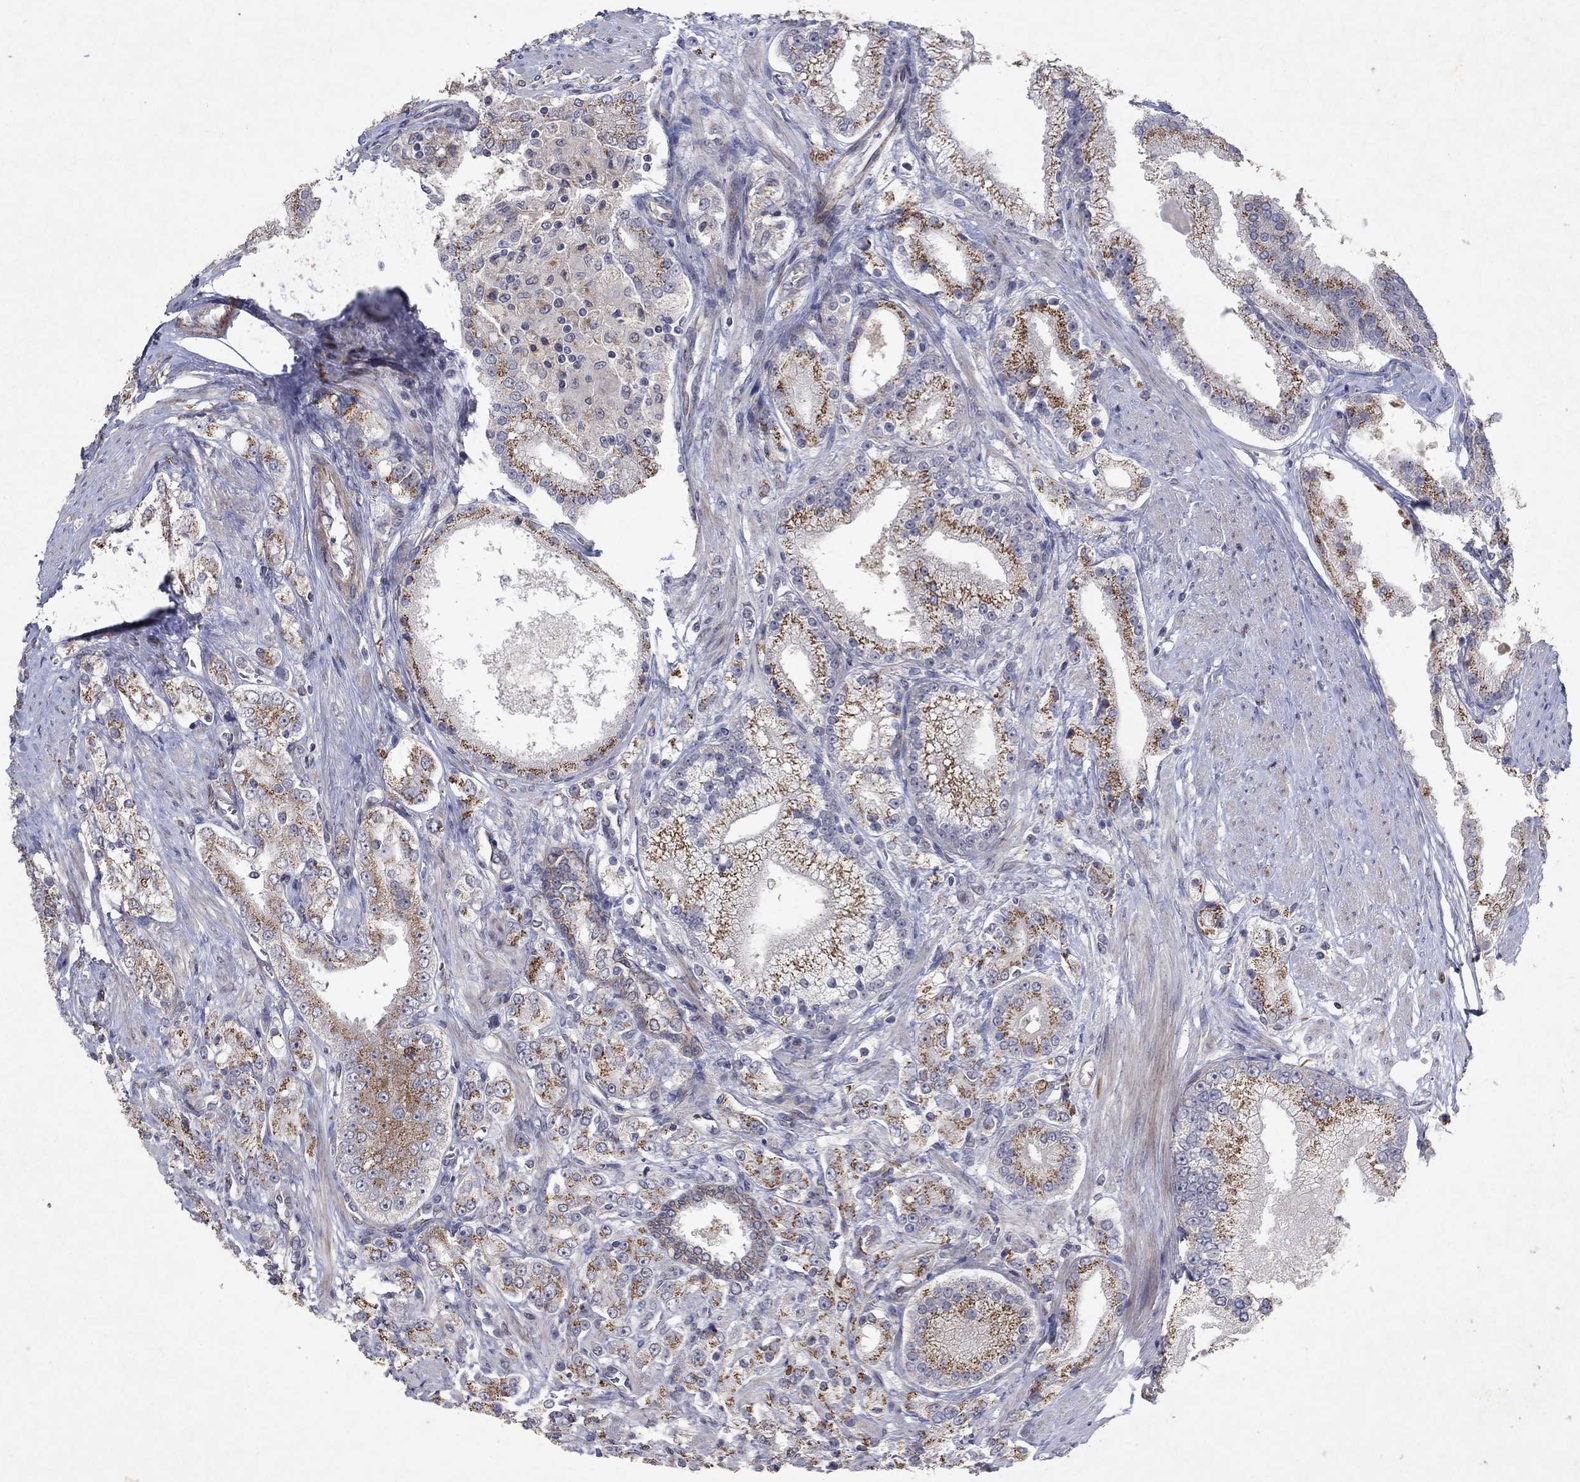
{"staining": {"intensity": "strong", "quantity": ">75%", "location": "cytoplasmic/membranous"}, "tissue": "prostate cancer", "cell_type": "Tumor cells", "image_type": "cancer", "snomed": [{"axis": "morphology", "description": "Adenocarcinoma, NOS"}, {"axis": "topography", "description": "Prostate and seminal vesicle, NOS"}, {"axis": "topography", "description": "Prostate"}], "caption": "This histopathology image displays immunohistochemistry (IHC) staining of human prostate cancer, with high strong cytoplasmic/membranous staining in about >75% of tumor cells.", "gene": "FRG1", "patient": {"sex": "male", "age": 67}}